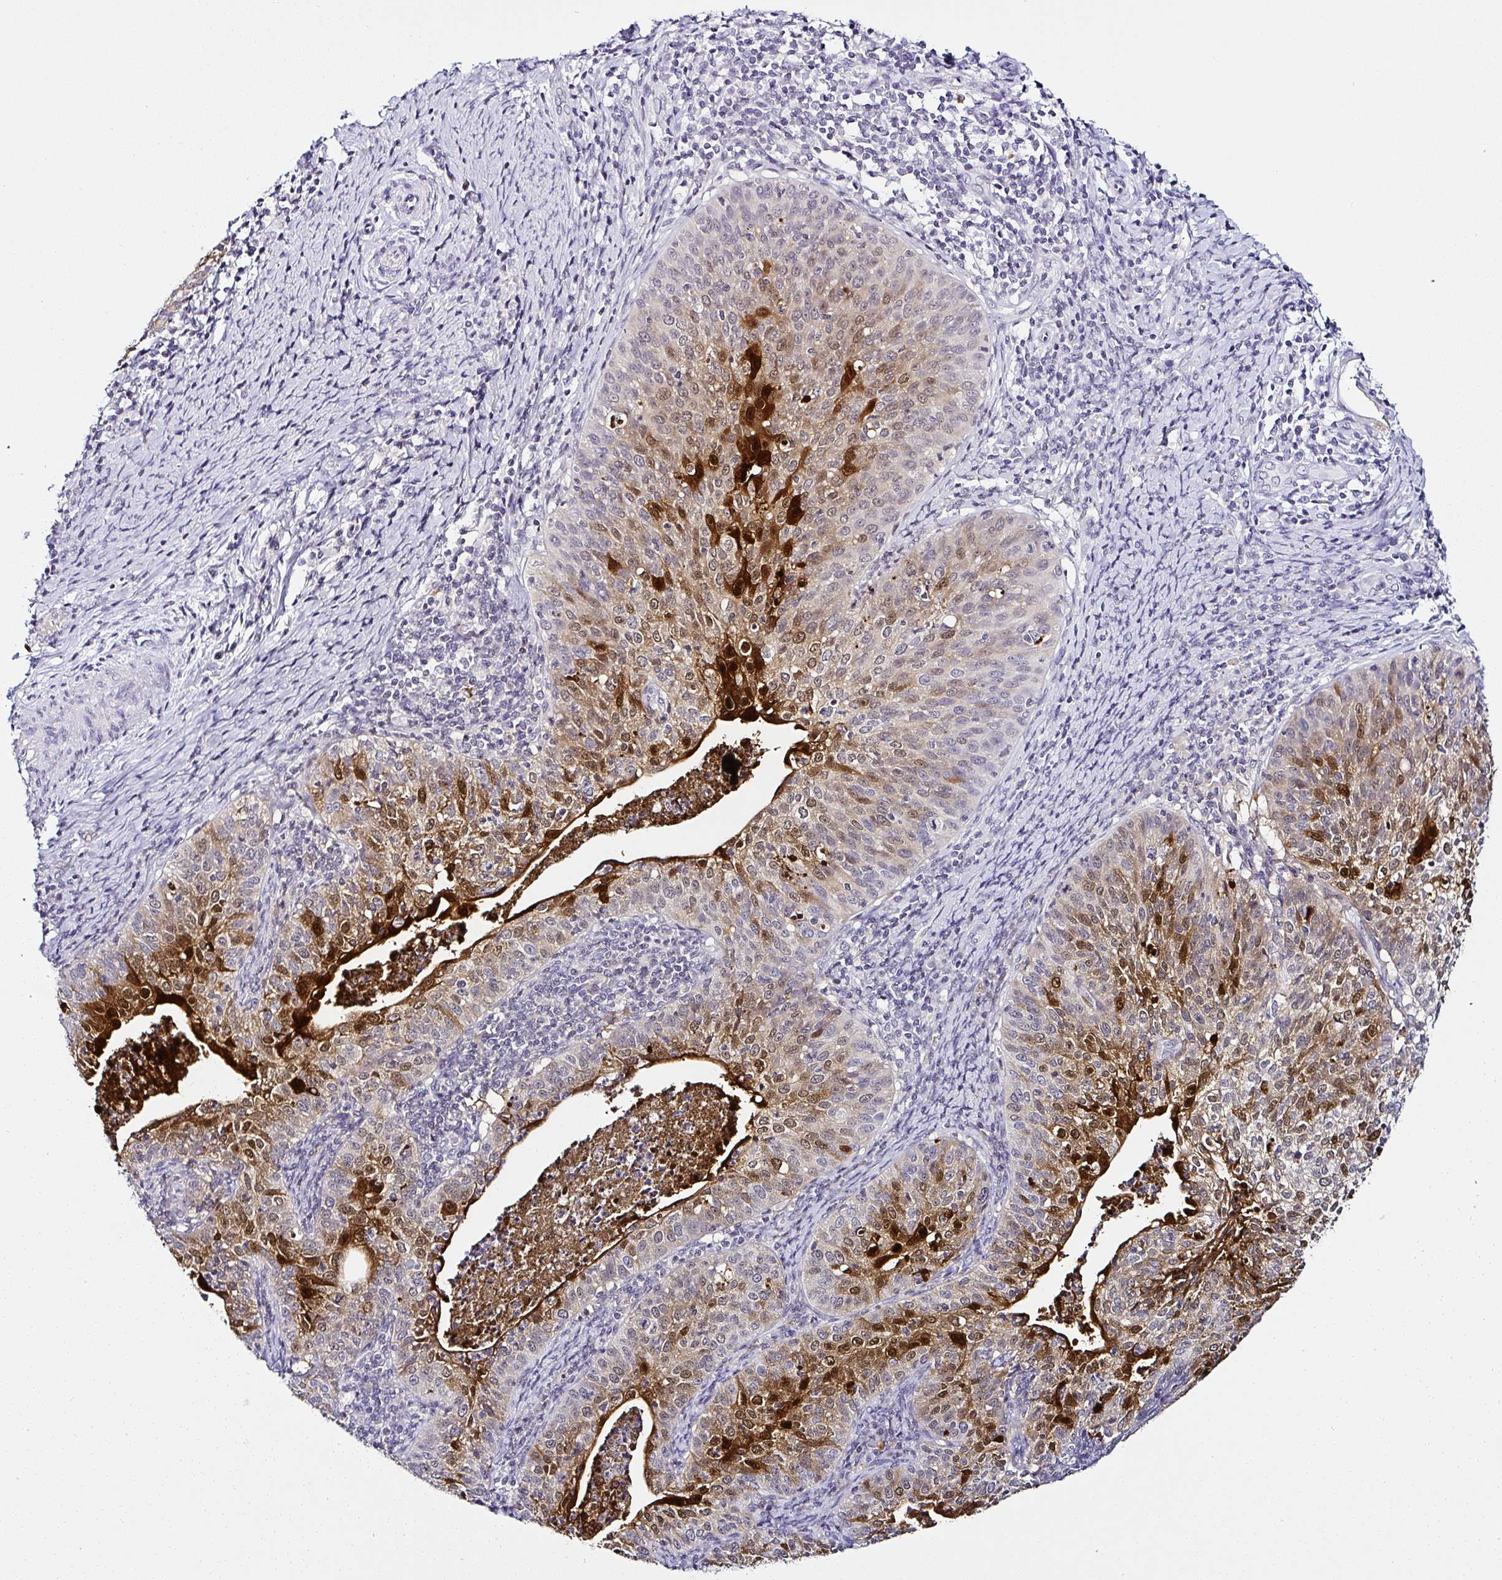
{"staining": {"intensity": "strong", "quantity": "25%-75%", "location": "cytoplasmic/membranous,nuclear"}, "tissue": "cervical cancer", "cell_type": "Tumor cells", "image_type": "cancer", "snomed": [{"axis": "morphology", "description": "Squamous cell carcinoma, NOS"}, {"axis": "topography", "description": "Cervix"}], "caption": "Squamous cell carcinoma (cervical) tissue shows strong cytoplasmic/membranous and nuclear expression in approximately 25%-75% of tumor cells", "gene": "SERPINB3", "patient": {"sex": "female", "age": 30}}